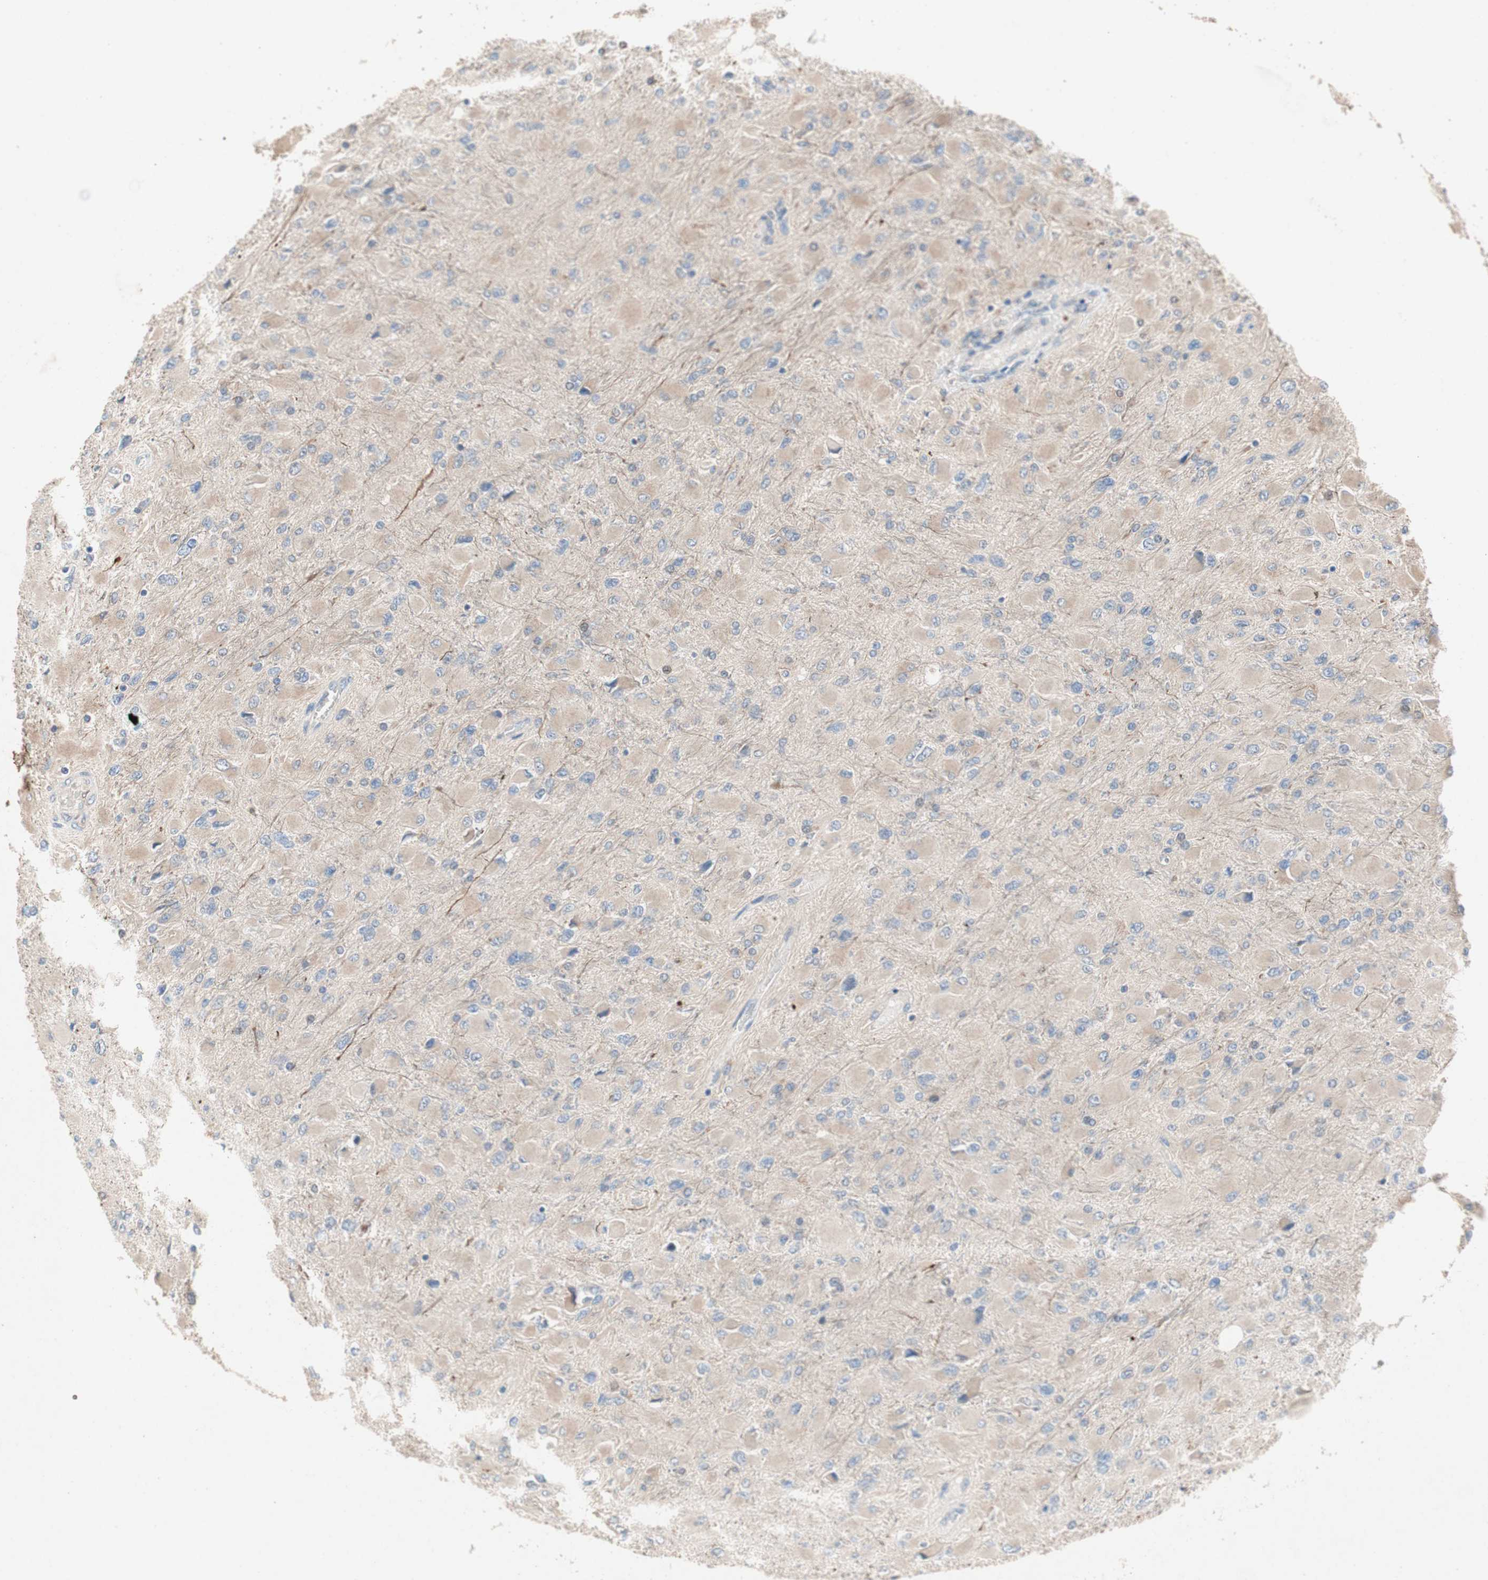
{"staining": {"intensity": "weak", "quantity": ">75%", "location": "cytoplasmic/membranous"}, "tissue": "glioma", "cell_type": "Tumor cells", "image_type": "cancer", "snomed": [{"axis": "morphology", "description": "Glioma, malignant, High grade"}, {"axis": "topography", "description": "Cerebral cortex"}], "caption": "The photomicrograph reveals a brown stain indicating the presence of a protein in the cytoplasmic/membranous of tumor cells in high-grade glioma (malignant).", "gene": "NCLN", "patient": {"sex": "female", "age": 36}}